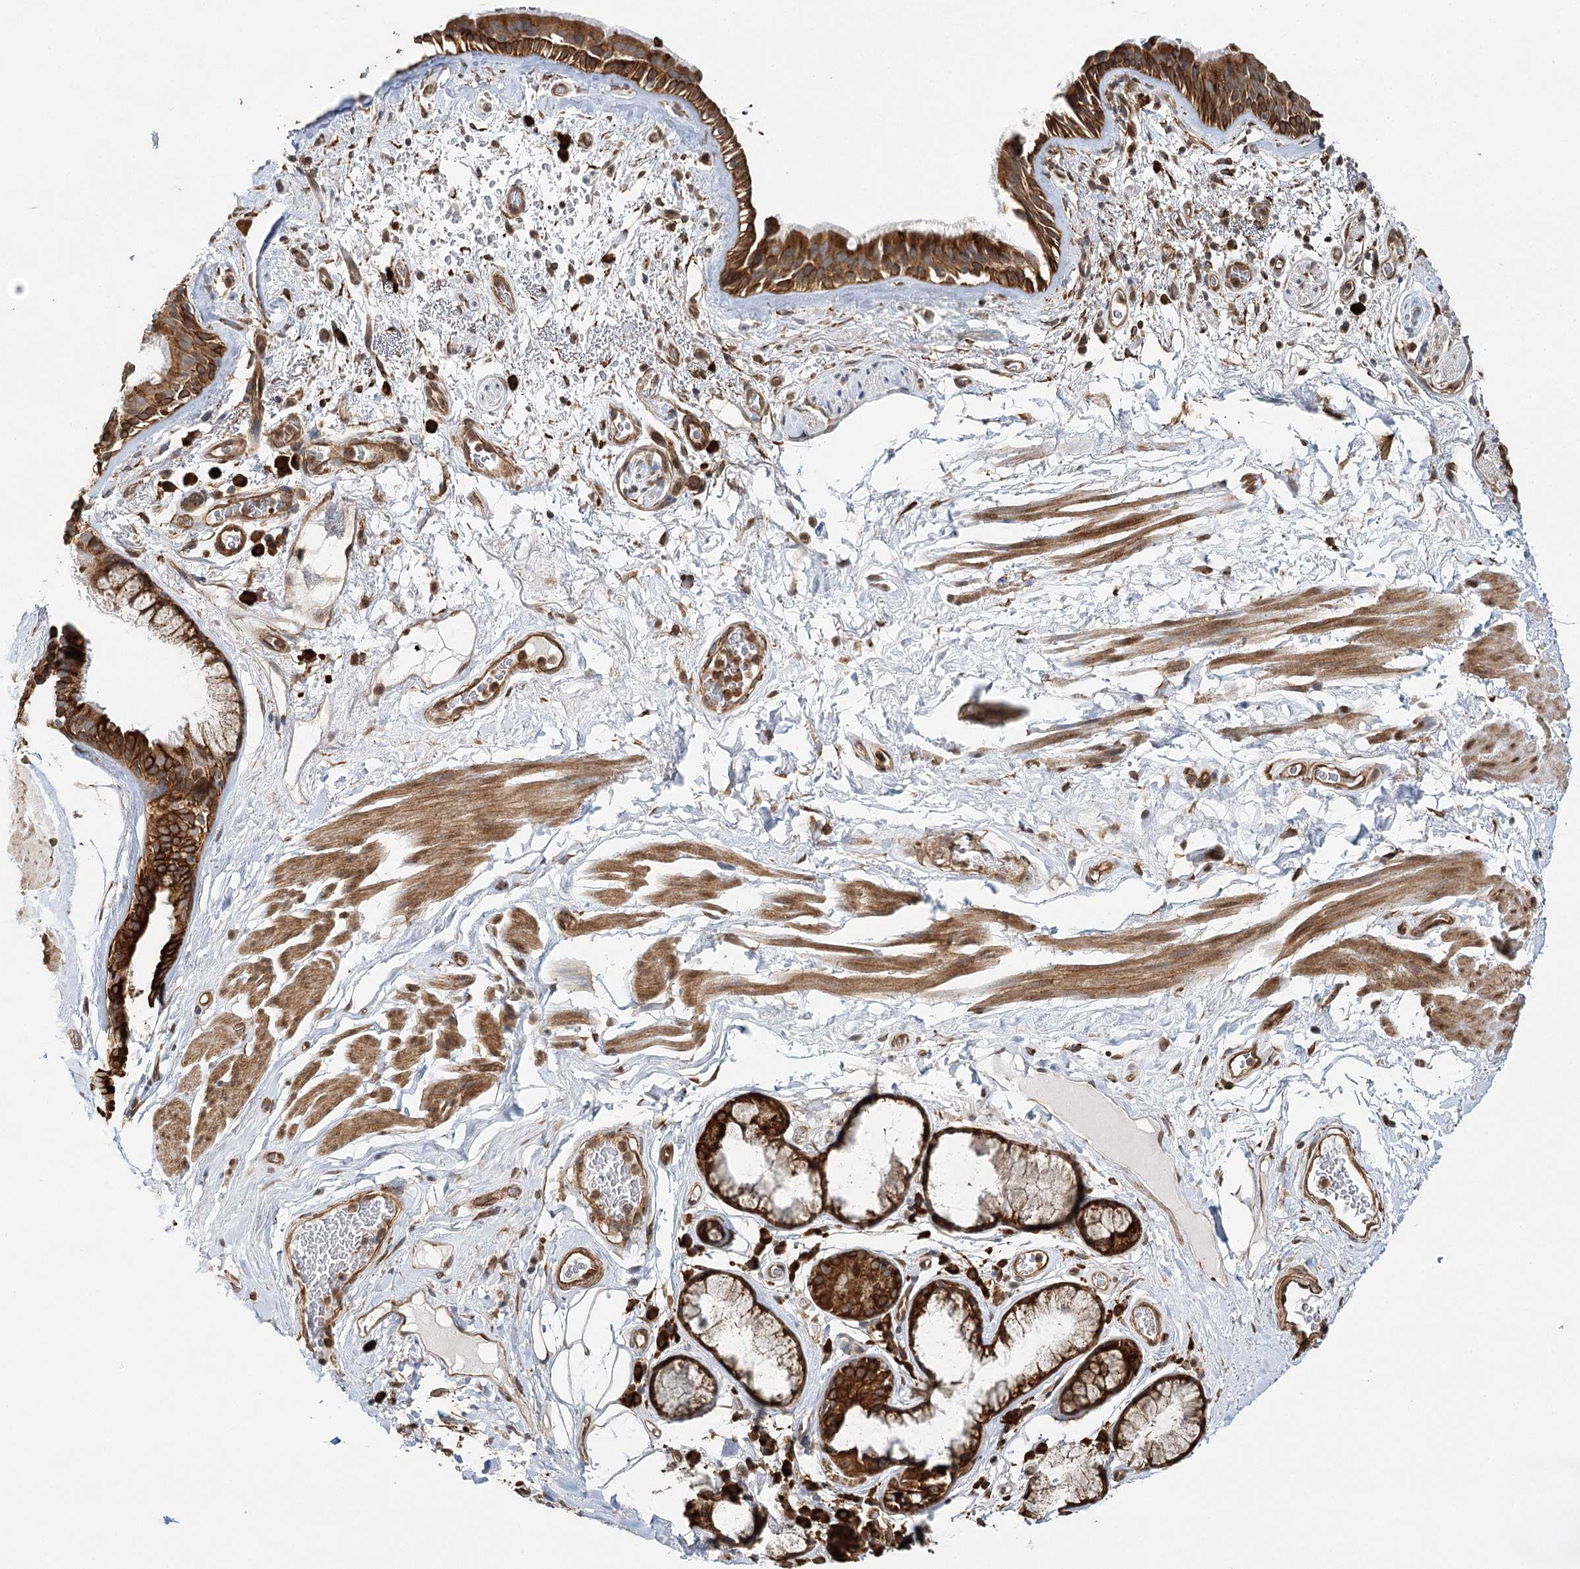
{"staining": {"intensity": "strong", "quantity": ">75%", "location": "cytoplasmic/membranous"}, "tissue": "bronchus", "cell_type": "Respiratory epithelial cells", "image_type": "normal", "snomed": [{"axis": "morphology", "description": "Normal tissue, NOS"}, {"axis": "topography", "description": "Cartilage tissue"}], "caption": "IHC of normal bronchus exhibits high levels of strong cytoplasmic/membranous staining in about >75% of respiratory epithelial cells. (Brightfield microscopy of DAB IHC at high magnification).", "gene": "DNAJB14", "patient": {"sex": "female", "age": 63}}